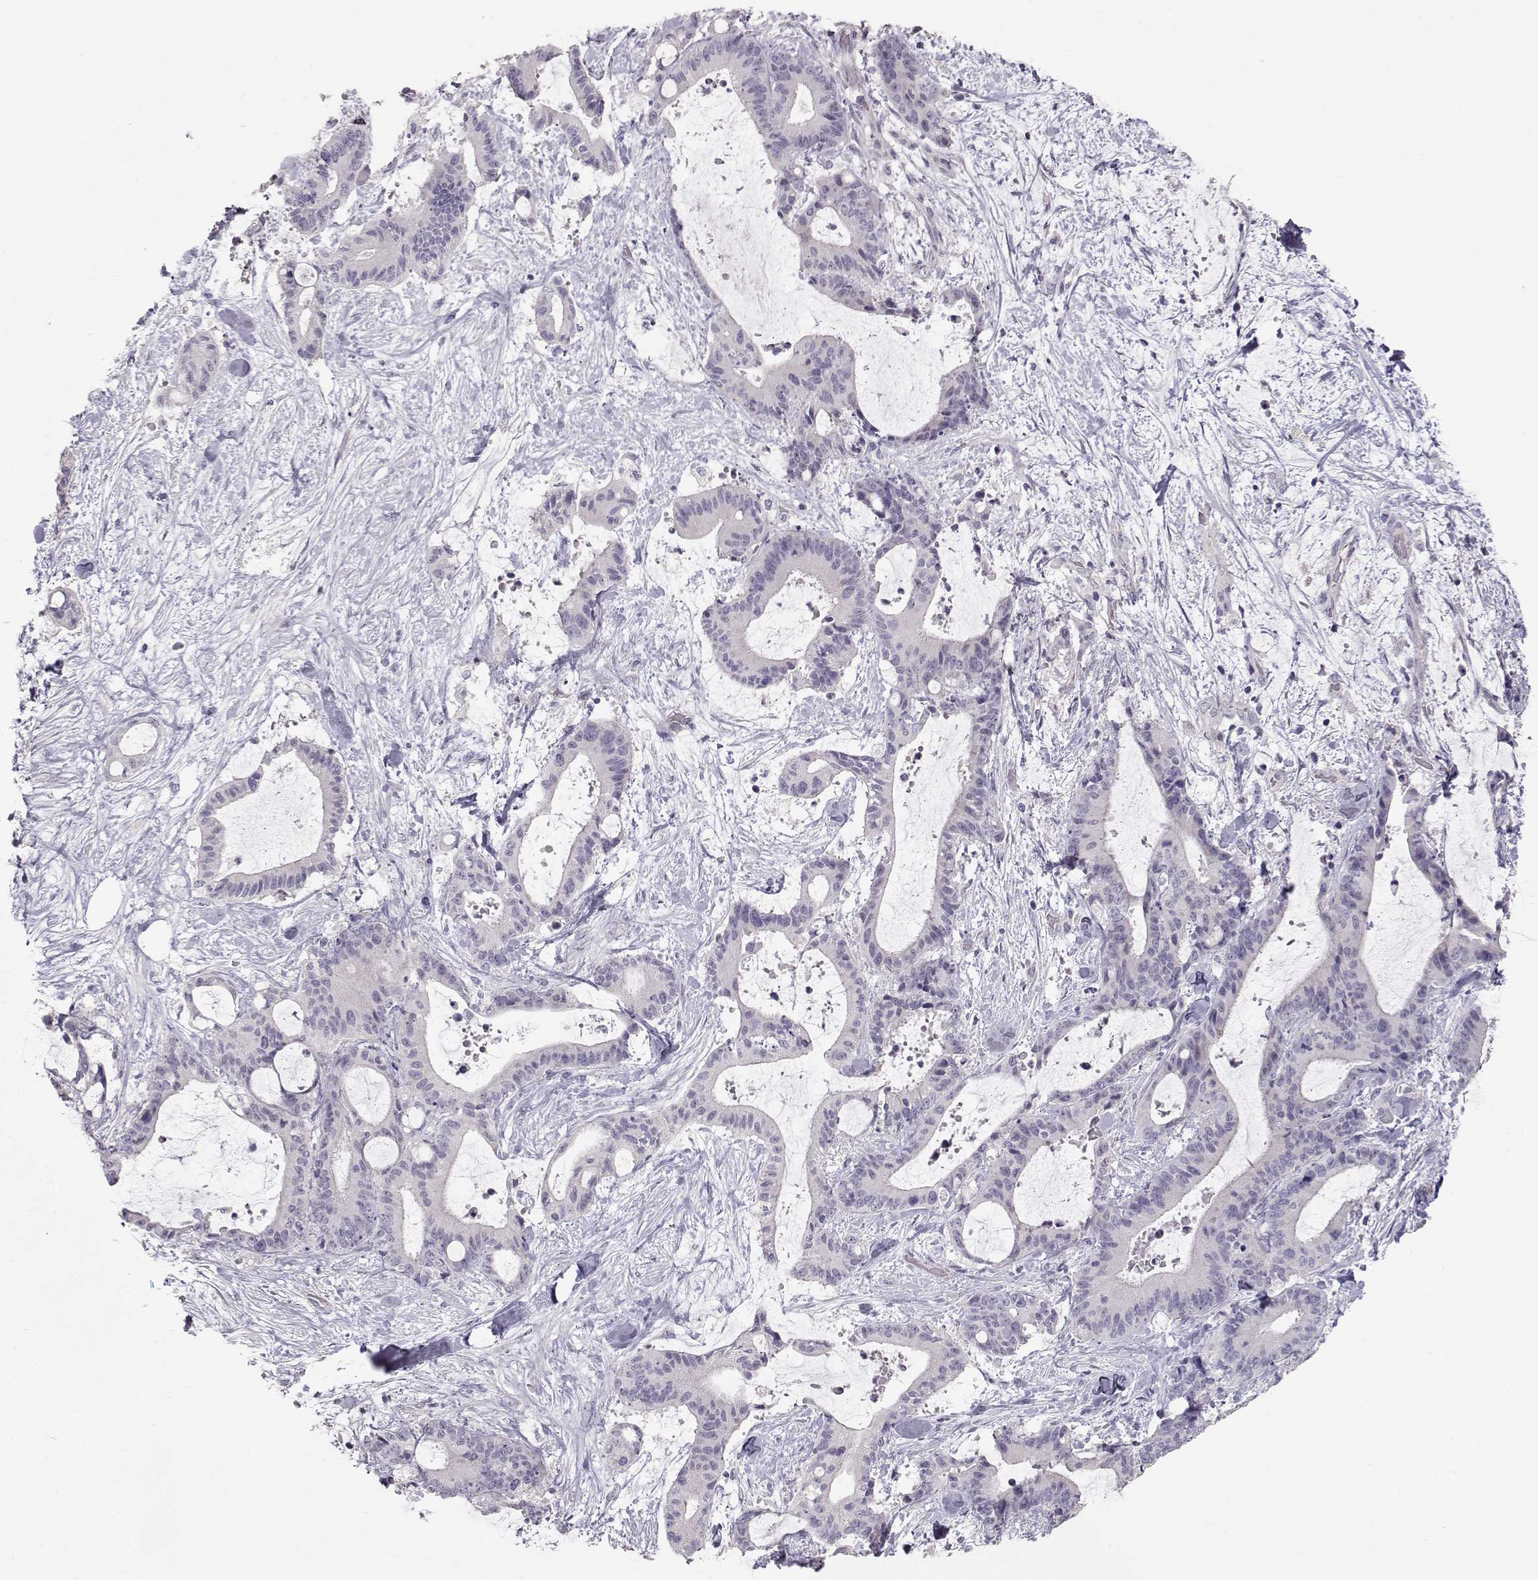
{"staining": {"intensity": "negative", "quantity": "none", "location": "none"}, "tissue": "liver cancer", "cell_type": "Tumor cells", "image_type": "cancer", "snomed": [{"axis": "morphology", "description": "Cholangiocarcinoma"}, {"axis": "topography", "description": "Liver"}], "caption": "DAB (3,3'-diaminobenzidine) immunohistochemical staining of human liver cancer (cholangiocarcinoma) exhibits no significant expression in tumor cells.", "gene": "SLC18A1", "patient": {"sex": "female", "age": 73}}